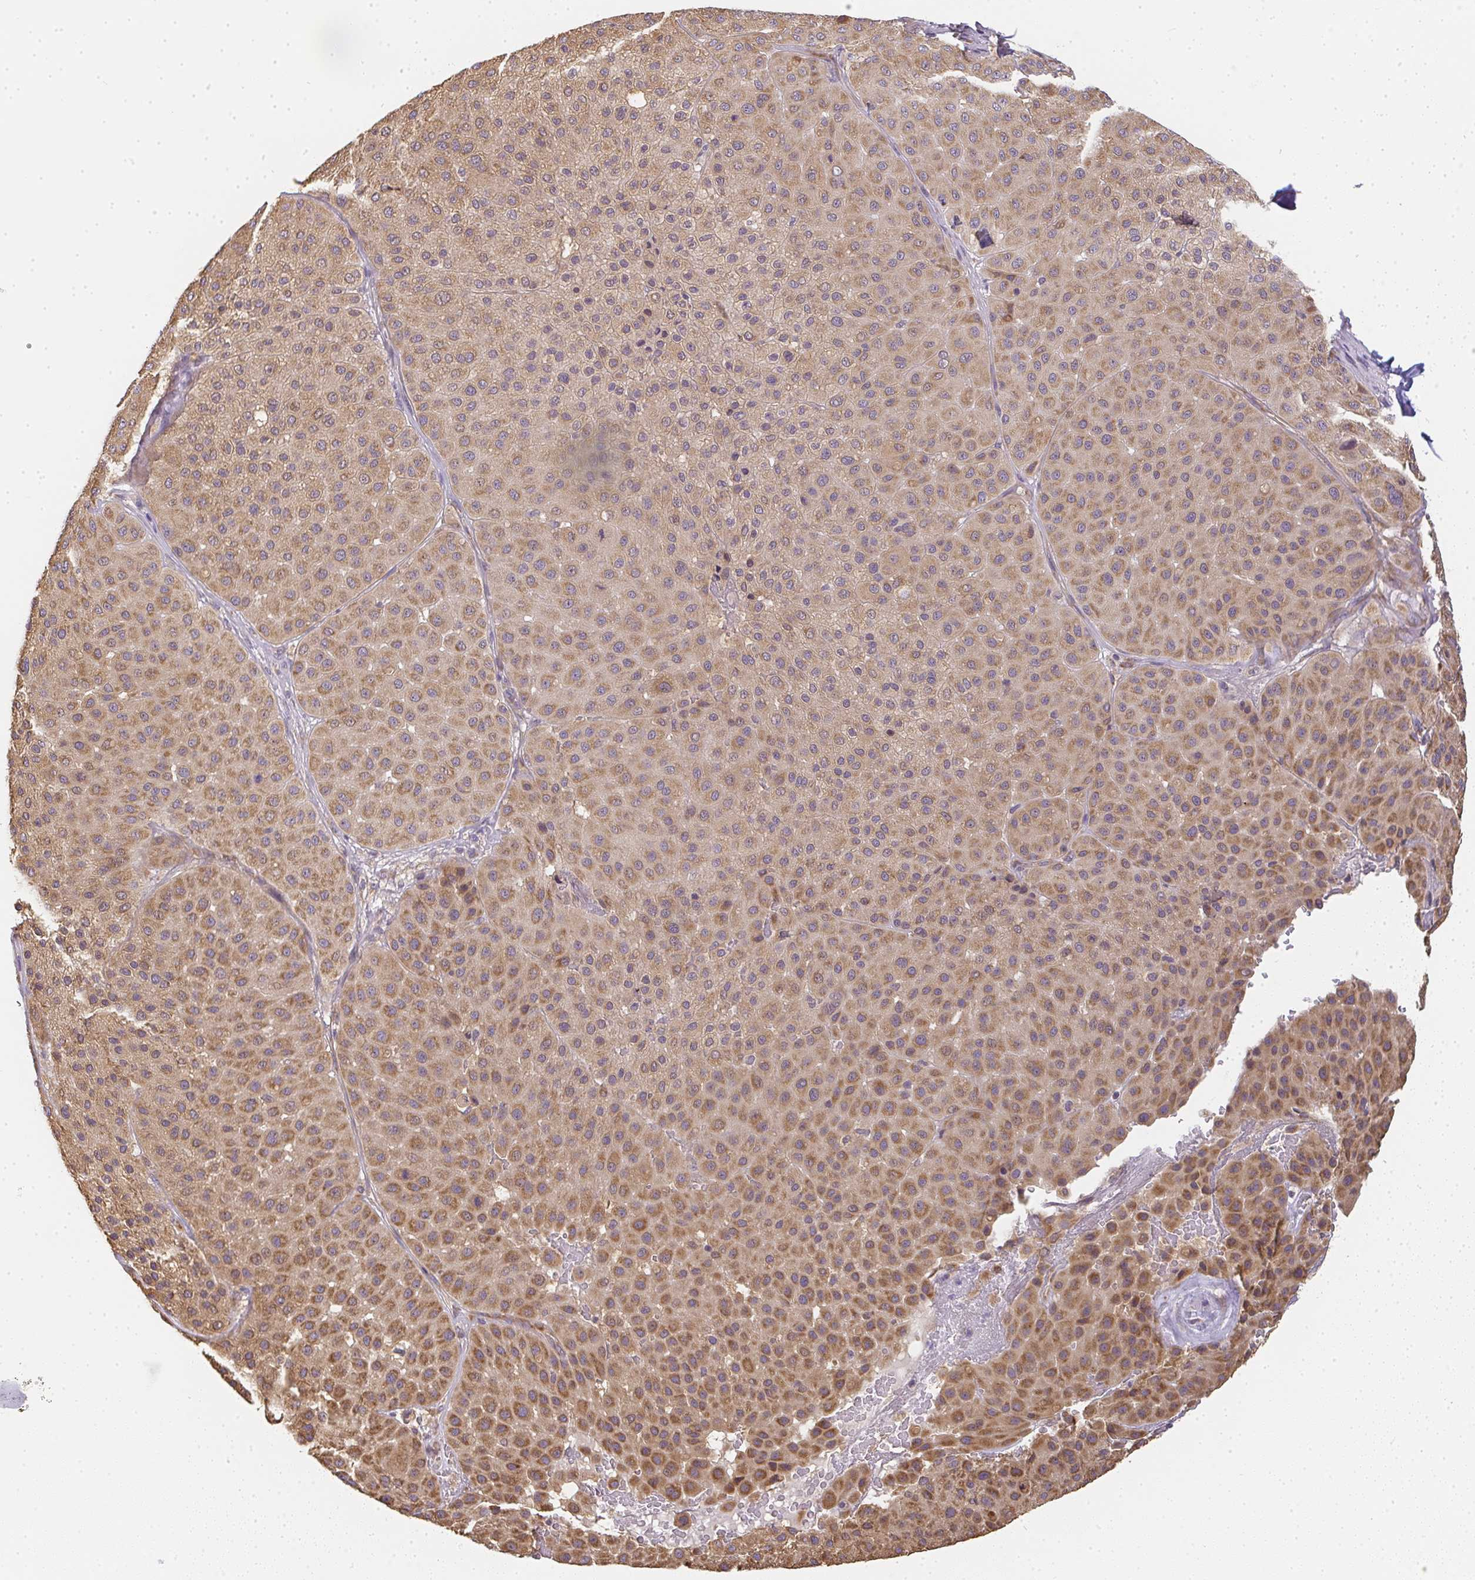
{"staining": {"intensity": "moderate", "quantity": ">75%", "location": "cytoplasmic/membranous"}, "tissue": "melanoma", "cell_type": "Tumor cells", "image_type": "cancer", "snomed": [{"axis": "morphology", "description": "Malignant melanoma, Metastatic site"}, {"axis": "topography", "description": "Smooth muscle"}], "caption": "Immunohistochemistry histopathology image of neoplastic tissue: human malignant melanoma (metastatic site) stained using immunohistochemistry reveals medium levels of moderate protein expression localized specifically in the cytoplasmic/membranous of tumor cells, appearing as a cytoplasmic/membranous brown color.", "gene": "SLC35B3", "patient": {"sex": "male", "age": 41}}